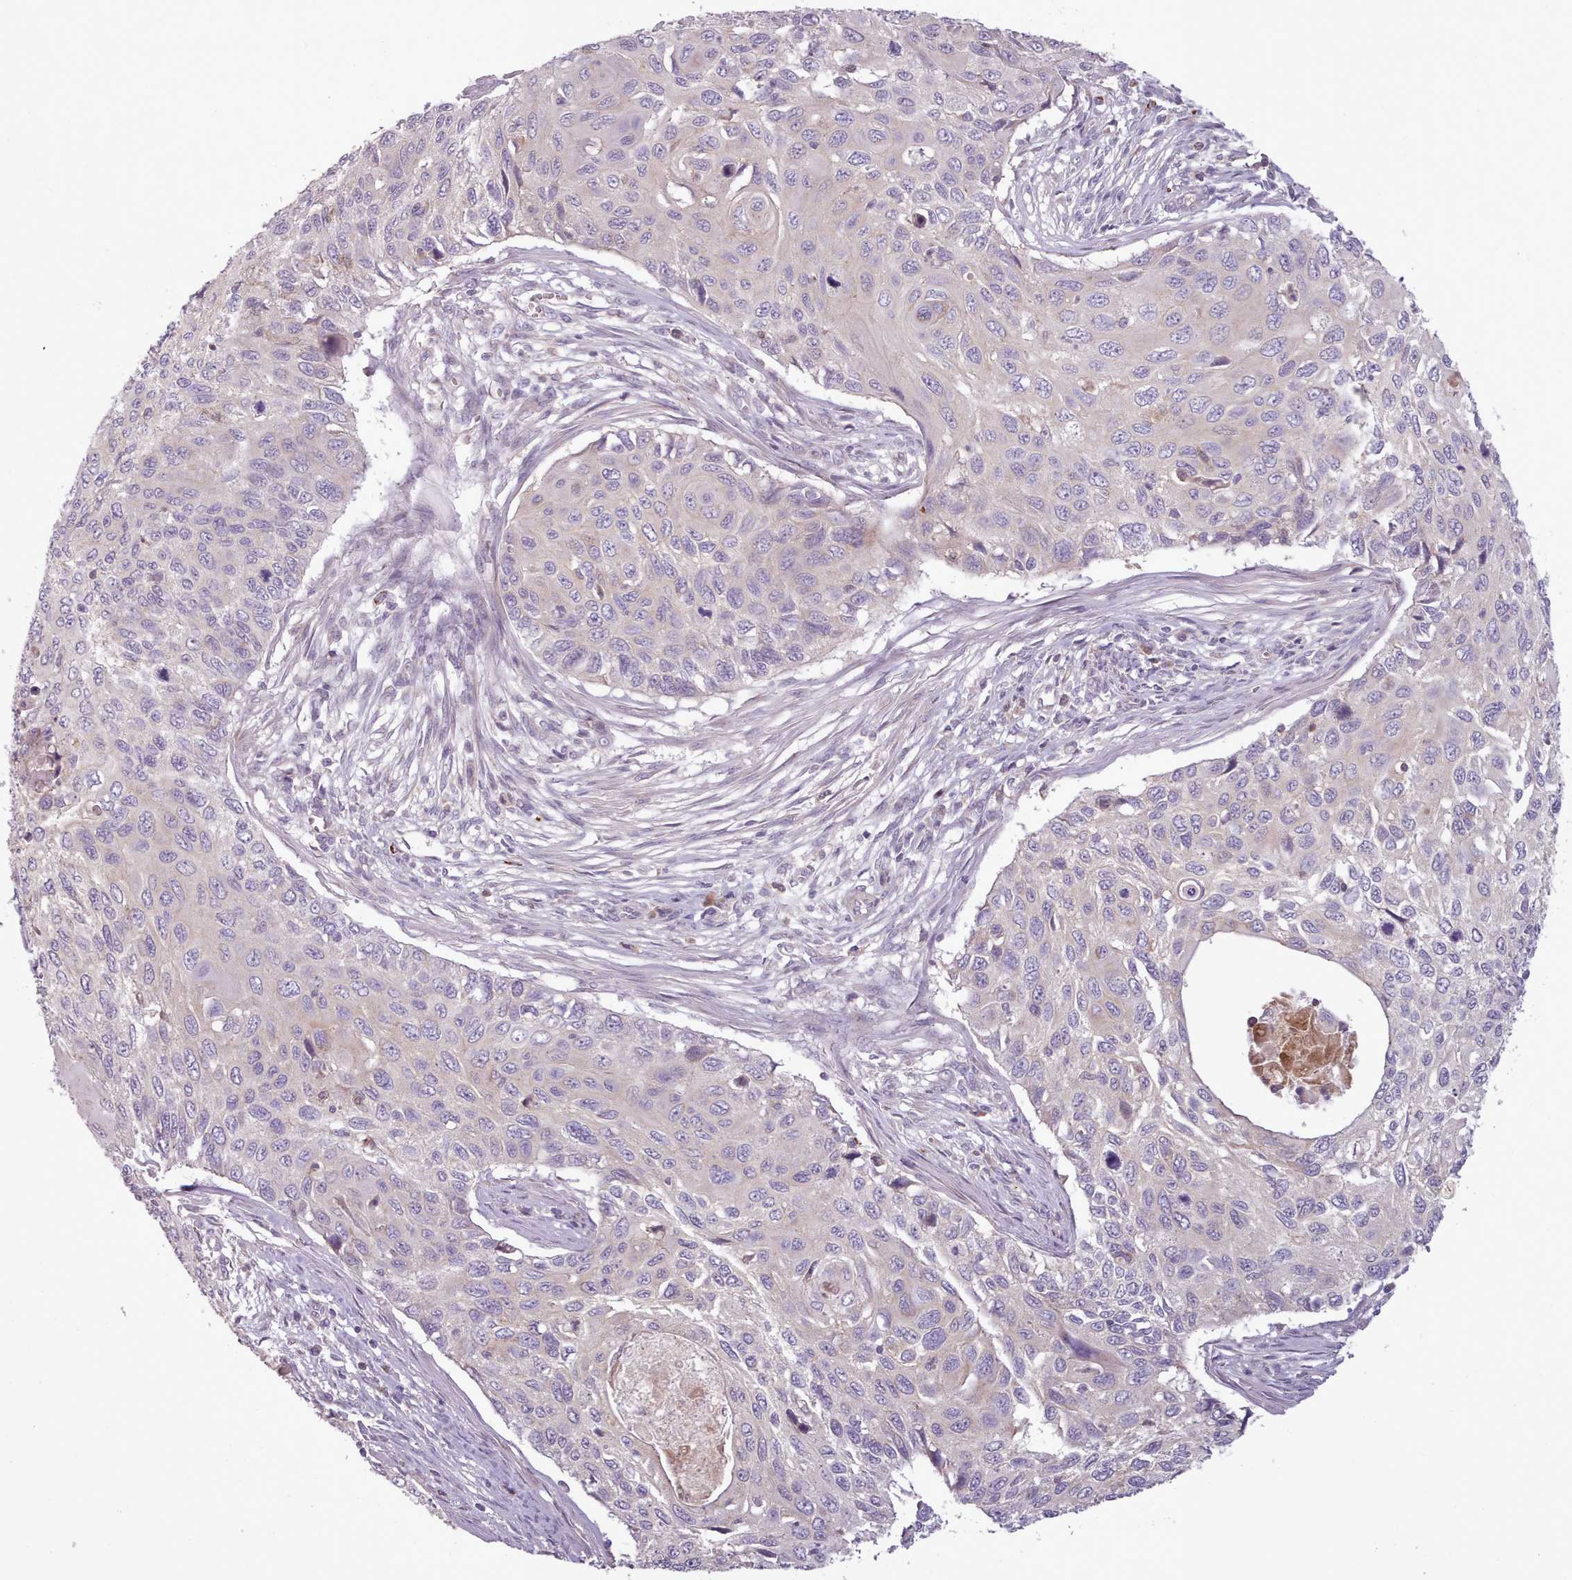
{"staining": {"intensity": "negative", "quantity": "none", "location": "none"}, "tissue": "cervical cancer", "cell_type": "Tumor cells", "image_type": "cancer", "snomed": [{"axis": "morphology", "description": "Squamous cell carcinoma, NOS"}, {"axis": "topography", "description": "Cervix"}], "caption": "This histopathology image is of cervical squamous cell carcinoma stained with immunohistochemistry to label a protein in brown with the nuclei are counter-stained blue. There is no expression in tumor cells. The staining is performed using DAB brown chromogen with nuclei counter-stained in using hematoxylin.", "gene": "LAPTM5", "patient": {"sex": "female", "age": 70}}